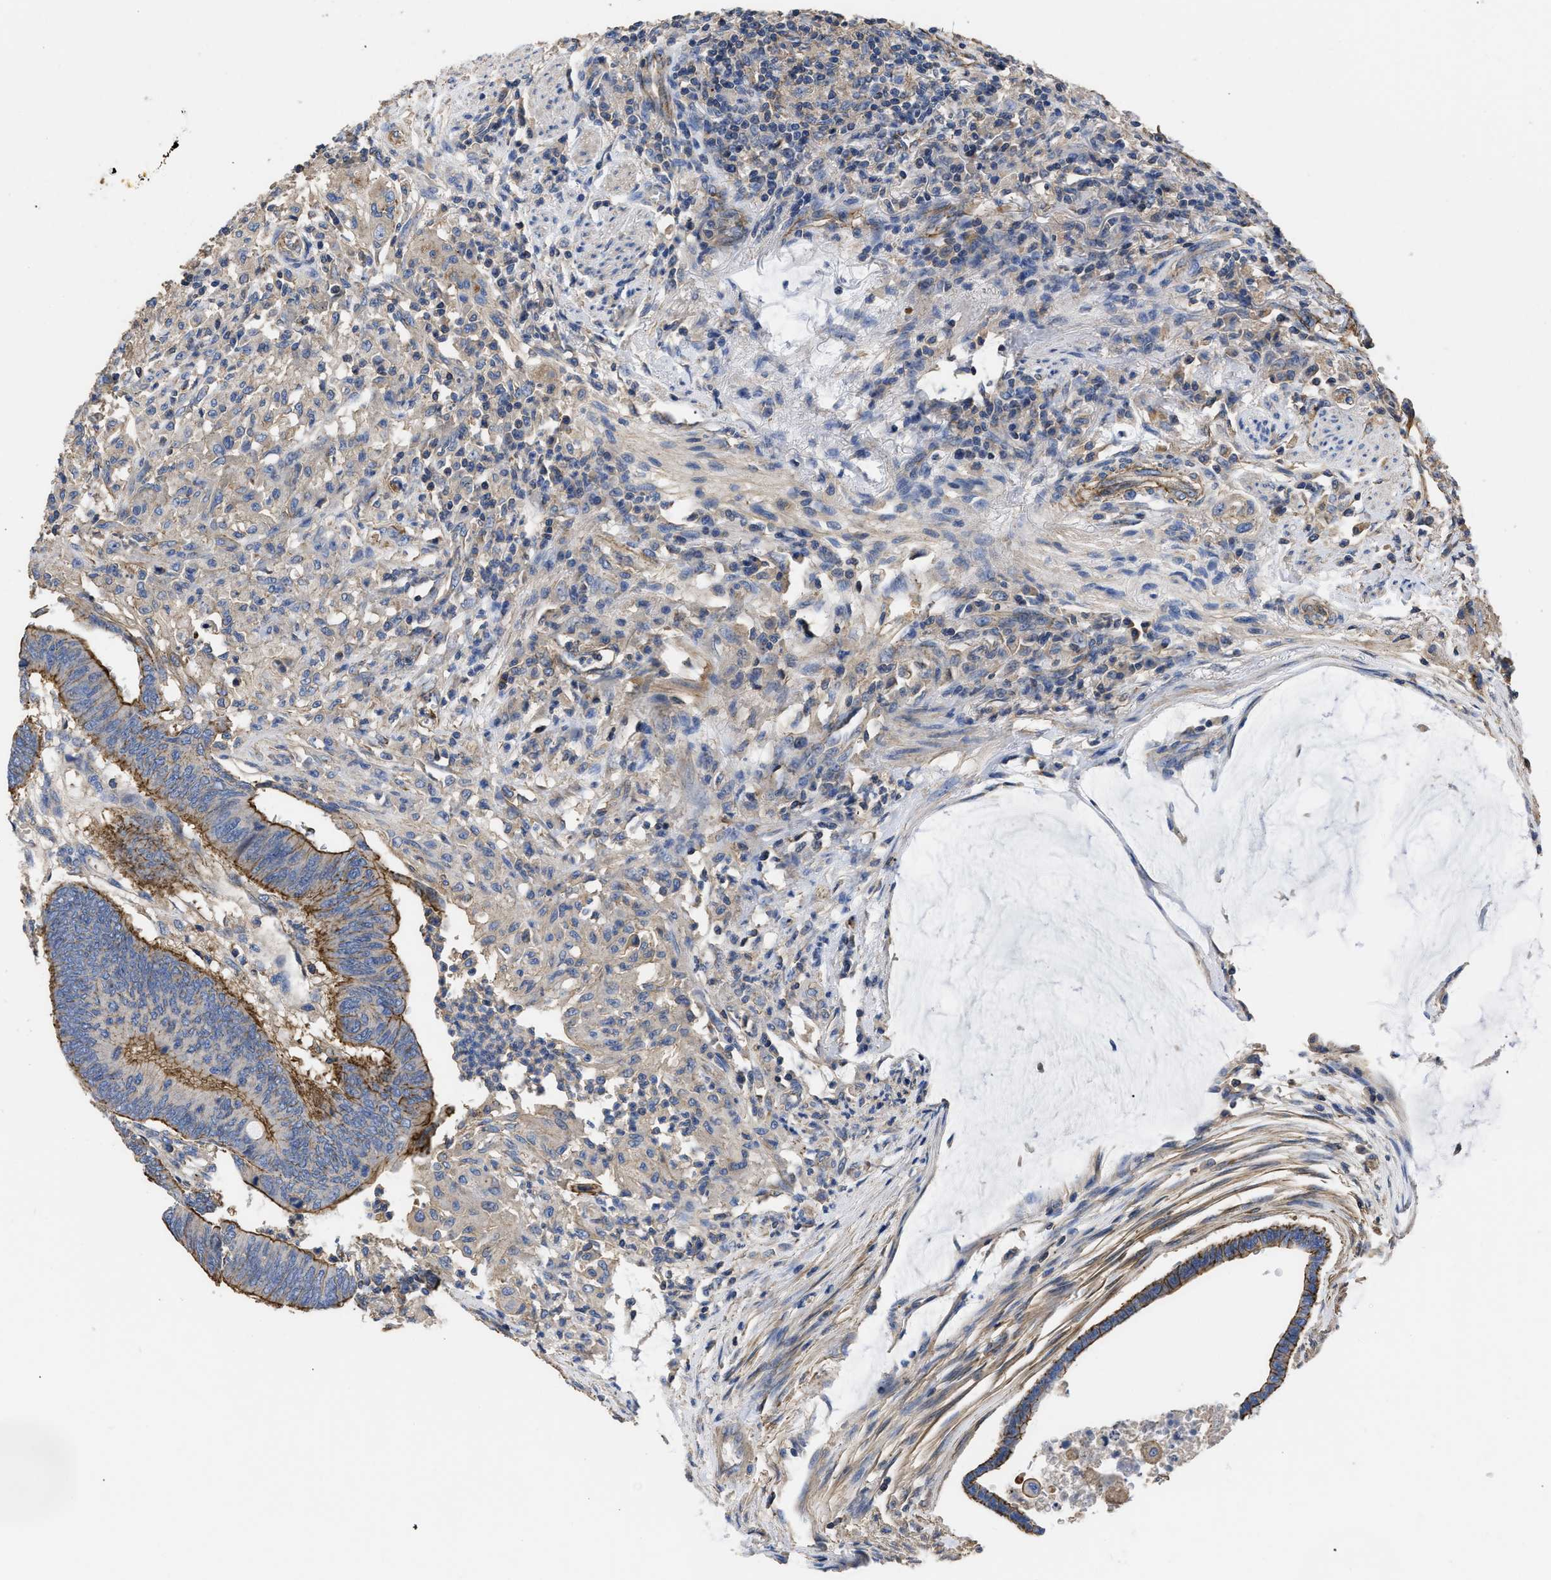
{"staining": {"intensity": "moderate", "quantity": ">75%", "location": "cytoplasmic/membranous"}, "tissue": "colorectal cancer", "cell_type": "Tumor cells", "image_type": "cancer", "snomed": [{"axis": "morphology", "description": "Normal tissue, NOS"}, {"axis": "morphology", "description": "Adenocarcinoma, NOS"}, {"axis": "topography", "description": "Rectum"}, {"axis": "topography", "description": "Peripheral nerve tissue"}], "caption": "This is an image of IHC staining of colorectal cancer (adenocarcinoma), which shows moderate expression in the cytoplasmic/membranous of tumor cells.", "gene": "USP4", "patient": {"sex": "male", "age": 92}}